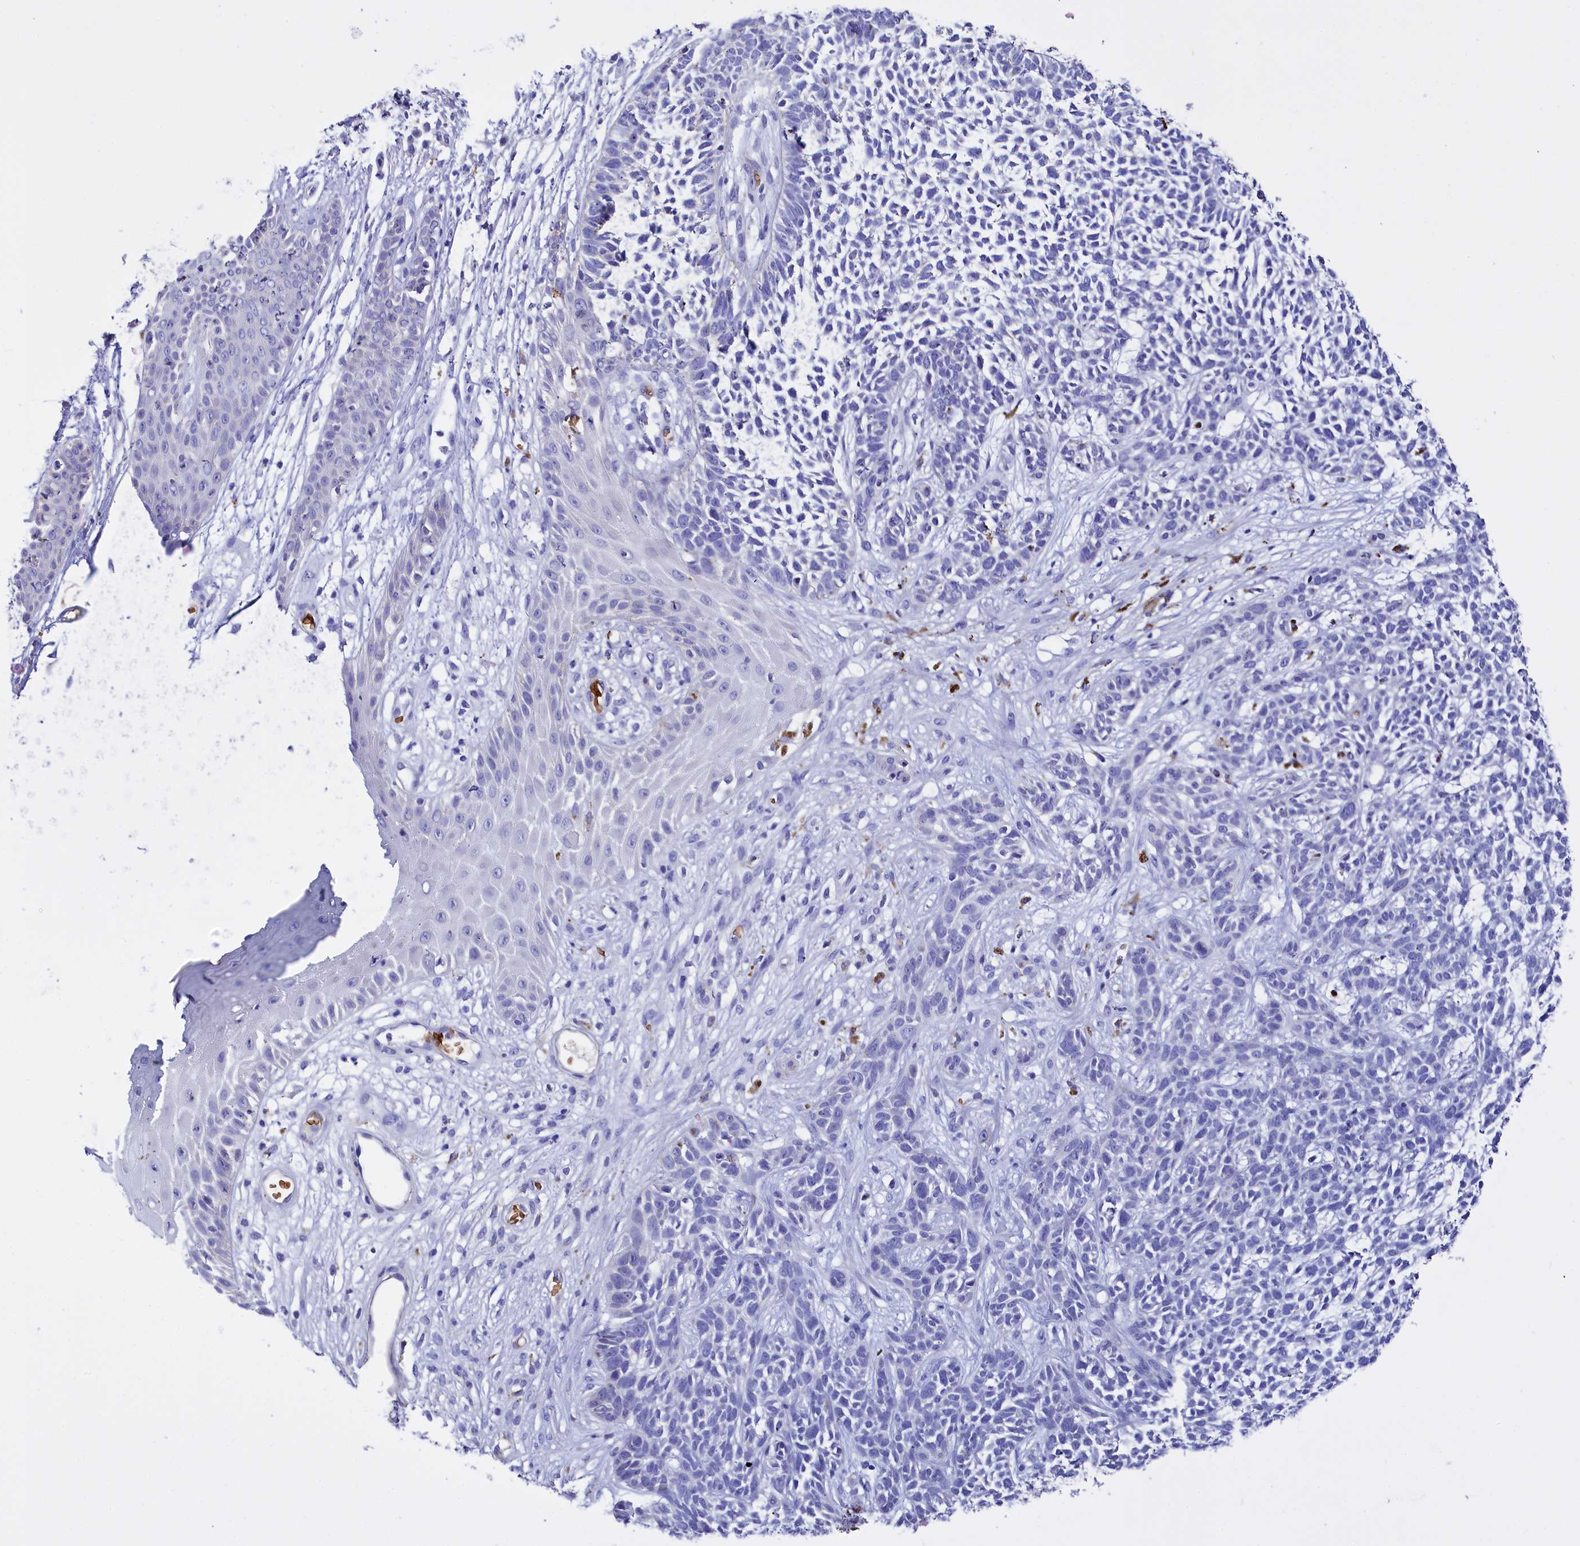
{"staining": {"intensity": "negative", "quantity": "none", "location": "none"}, "tissue": "skin cancer", "cell_type": "Tumor cells", "image_type": "cancer", "snomed": [{"axis": "morphology", "description": "Basal cell carcinoma"}, {"axis": "topography", "description": "Skin"}], "caption": "Immunohistochemistry image of human skin basal cell carcinoma stained for a protein (brown), which demonstrates no expression in tumor cells.", "gene": "RPUSD3", "patient": {"sex": "female", "age": 84}}